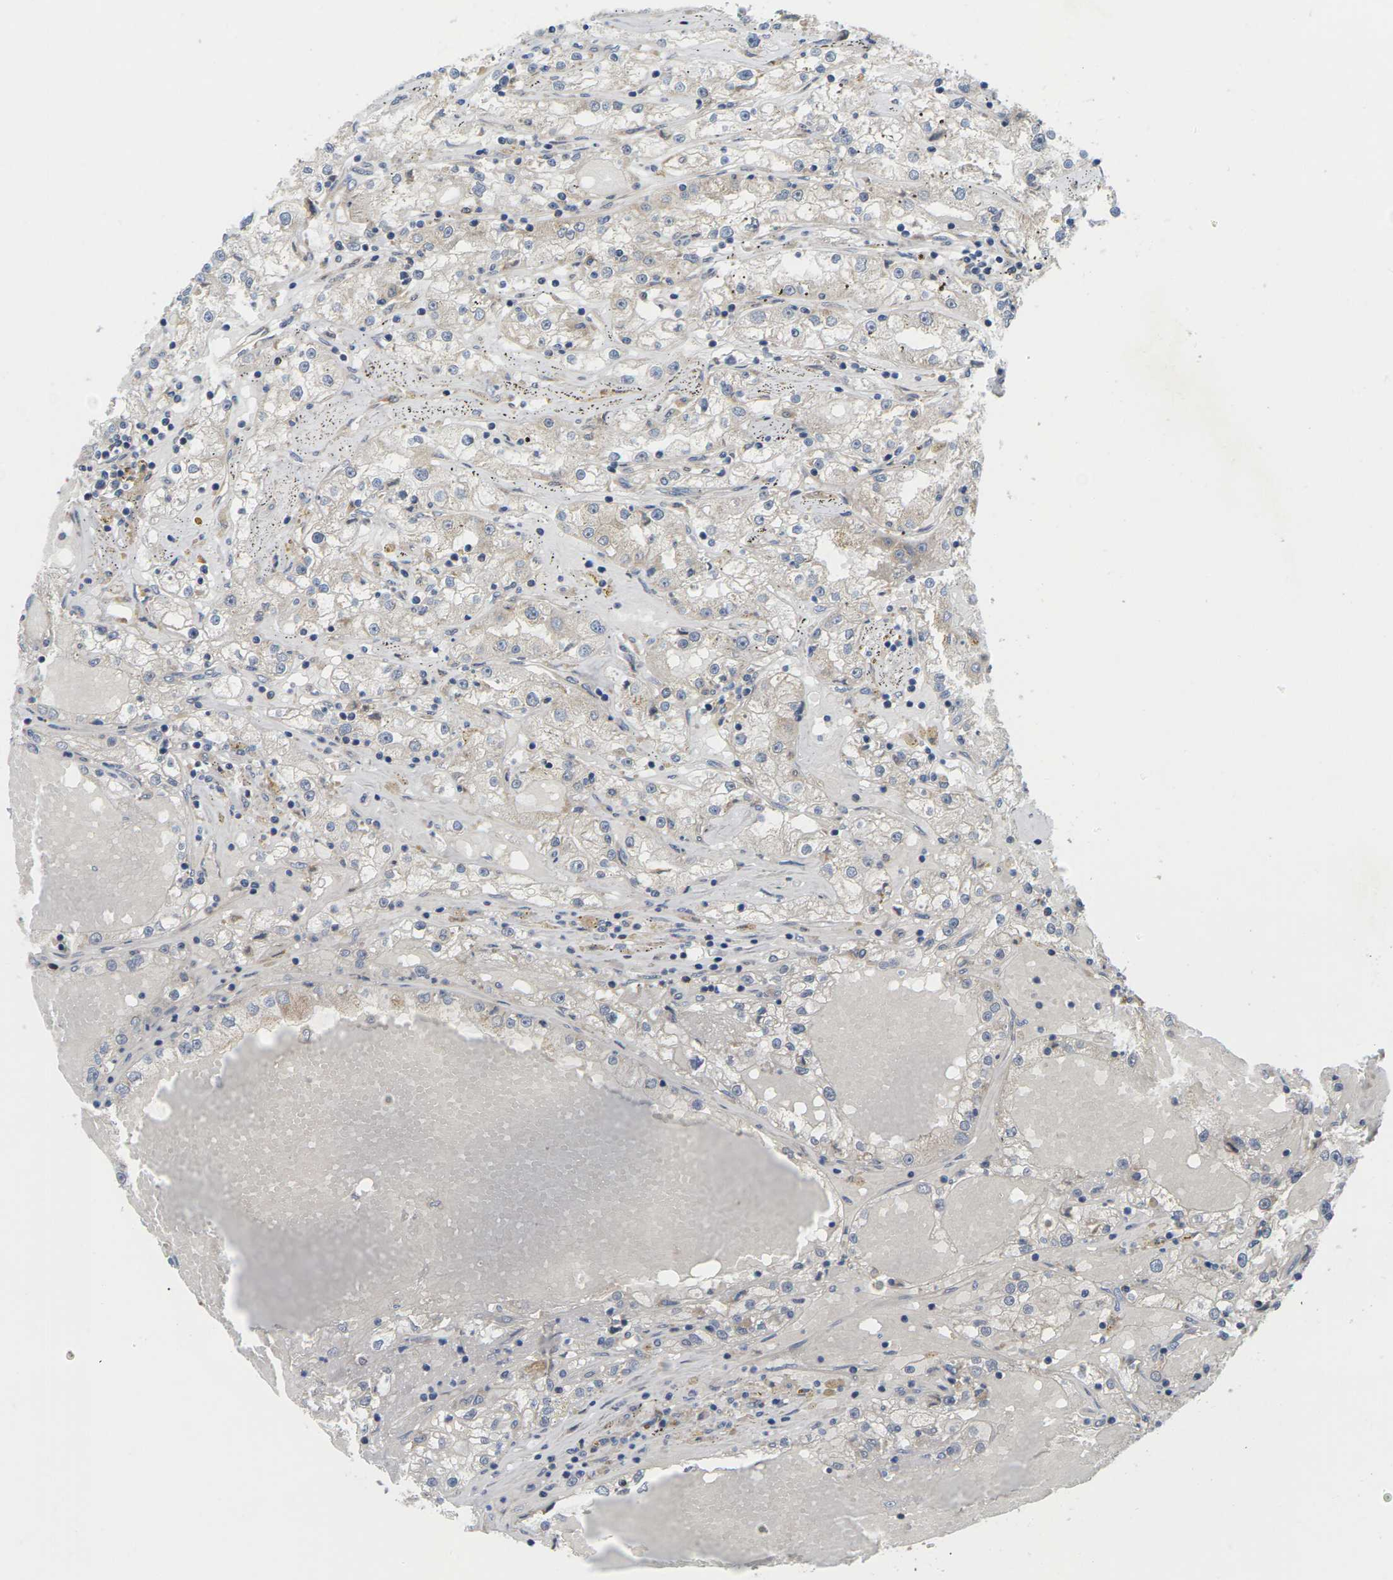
{"staining": {"intensity": "negative", "quantity": "none", "location": "none"}, "tissue": "renal cancer", "cell_type": "Tumor cells", "image_type": "cancer", "snomed": [{"axis": "morphology", "description": "Adenocarcinoma, NOS"}, {"axis": "topography", "description": "Kidney"}], "caption": "Renal cancer was stained to show a protein in brown. There is no significant positivity in tumor cells. (Stains: DAB (3,3'-diaminobenzidine) IHC with hematoxylin counter stain, Microscopy: brightfield microscopy at high magnification).", "gene": "TIAM1", "patient": {"sex": "male", "age": 56}}